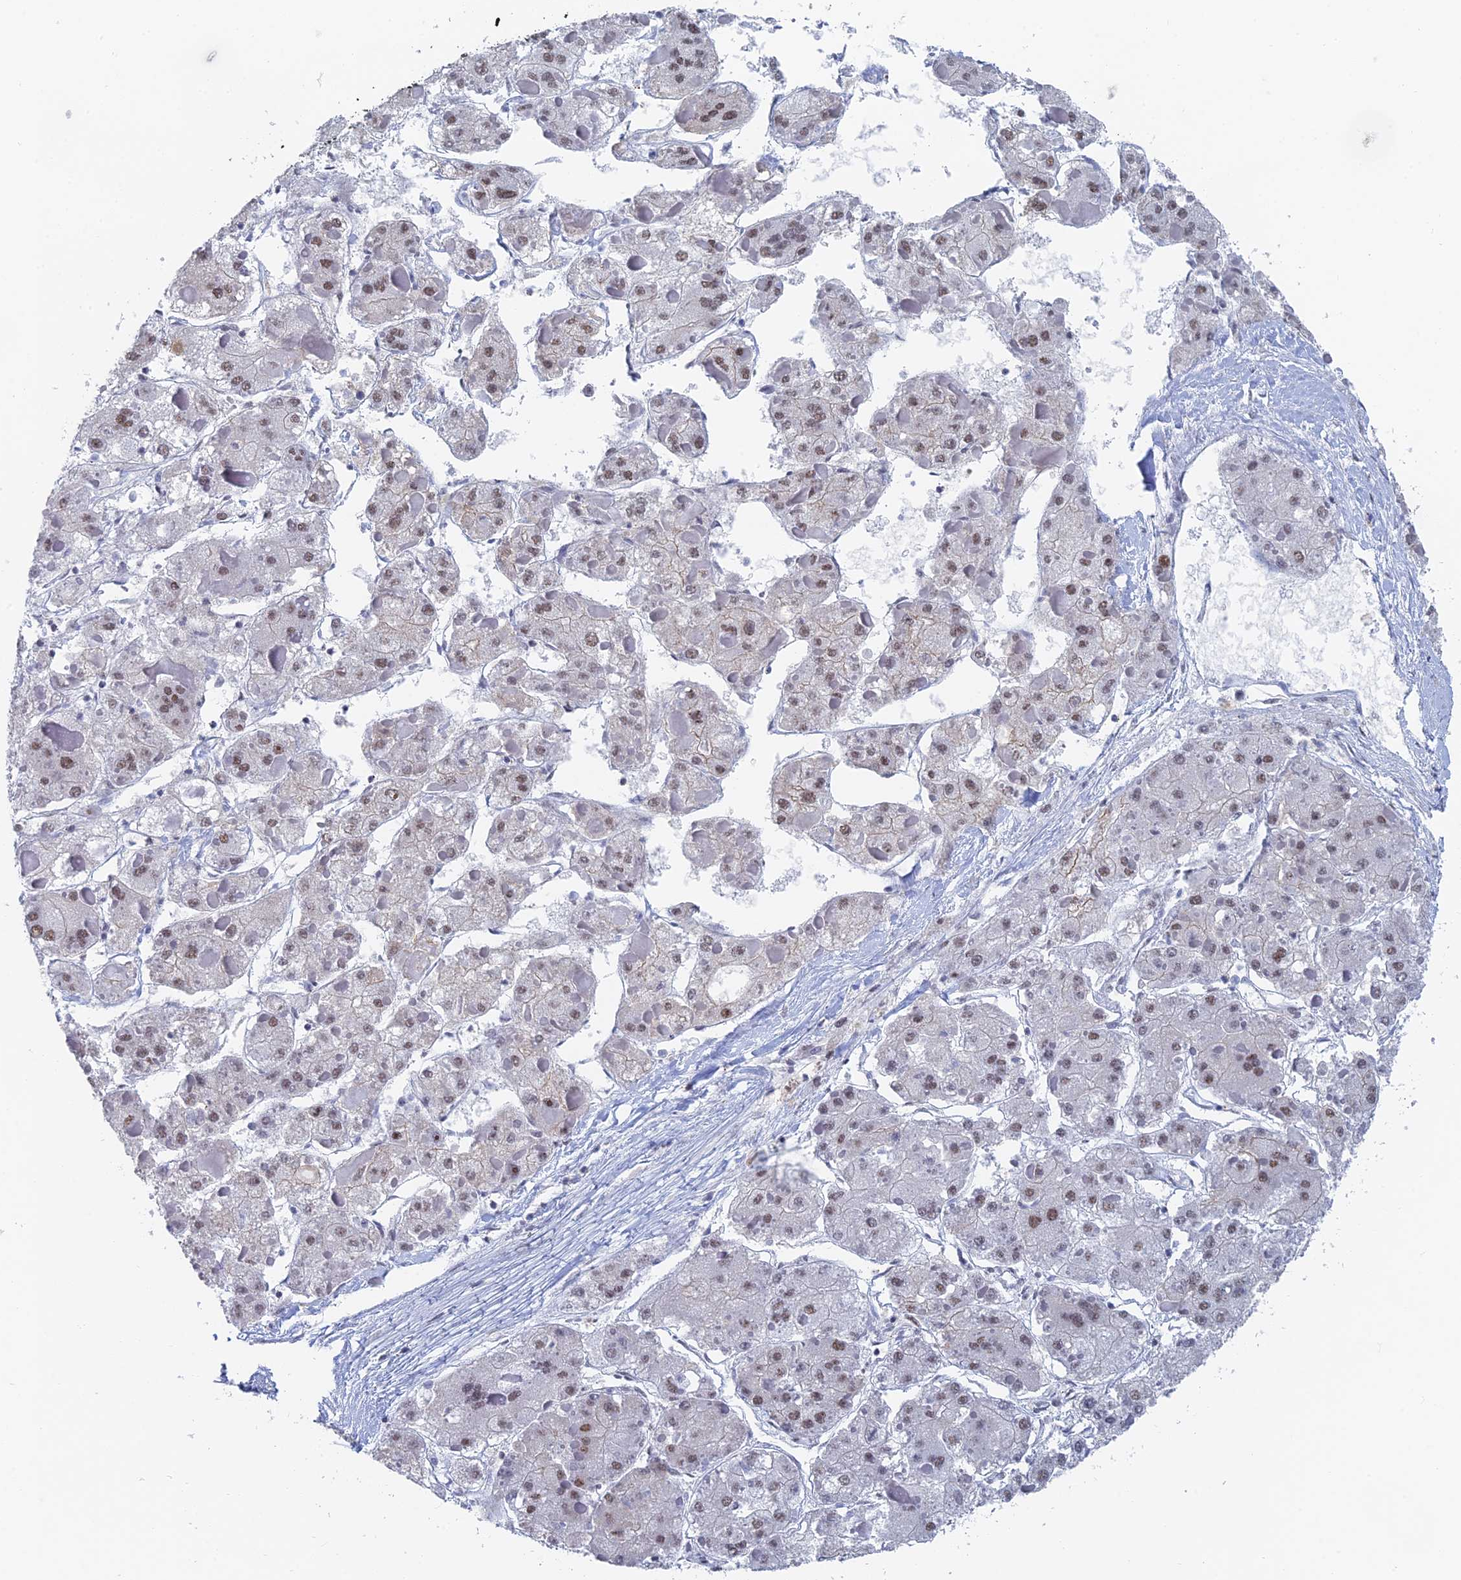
{"staining": {"intensity": "weak", "quantity": "25%-75%", "location": "nuclear"}, "tissue": "liver cancer", "cell_type": "Tumor cells", "image_type": "cancer", "snomed": [{"axis": "morphology", "description": "Carcinoma, Hepatocellular, NOS"}, {"axis": "topography", "description": "Liver"}], "caption": "Hepatocellular carcinoma (liver) stained with a brown dye reveals weak nuclear positive expression in about 25%-75% of tumor cells.", "gene": "GMNC", "patient": {"sex": "female", "age": 73}}